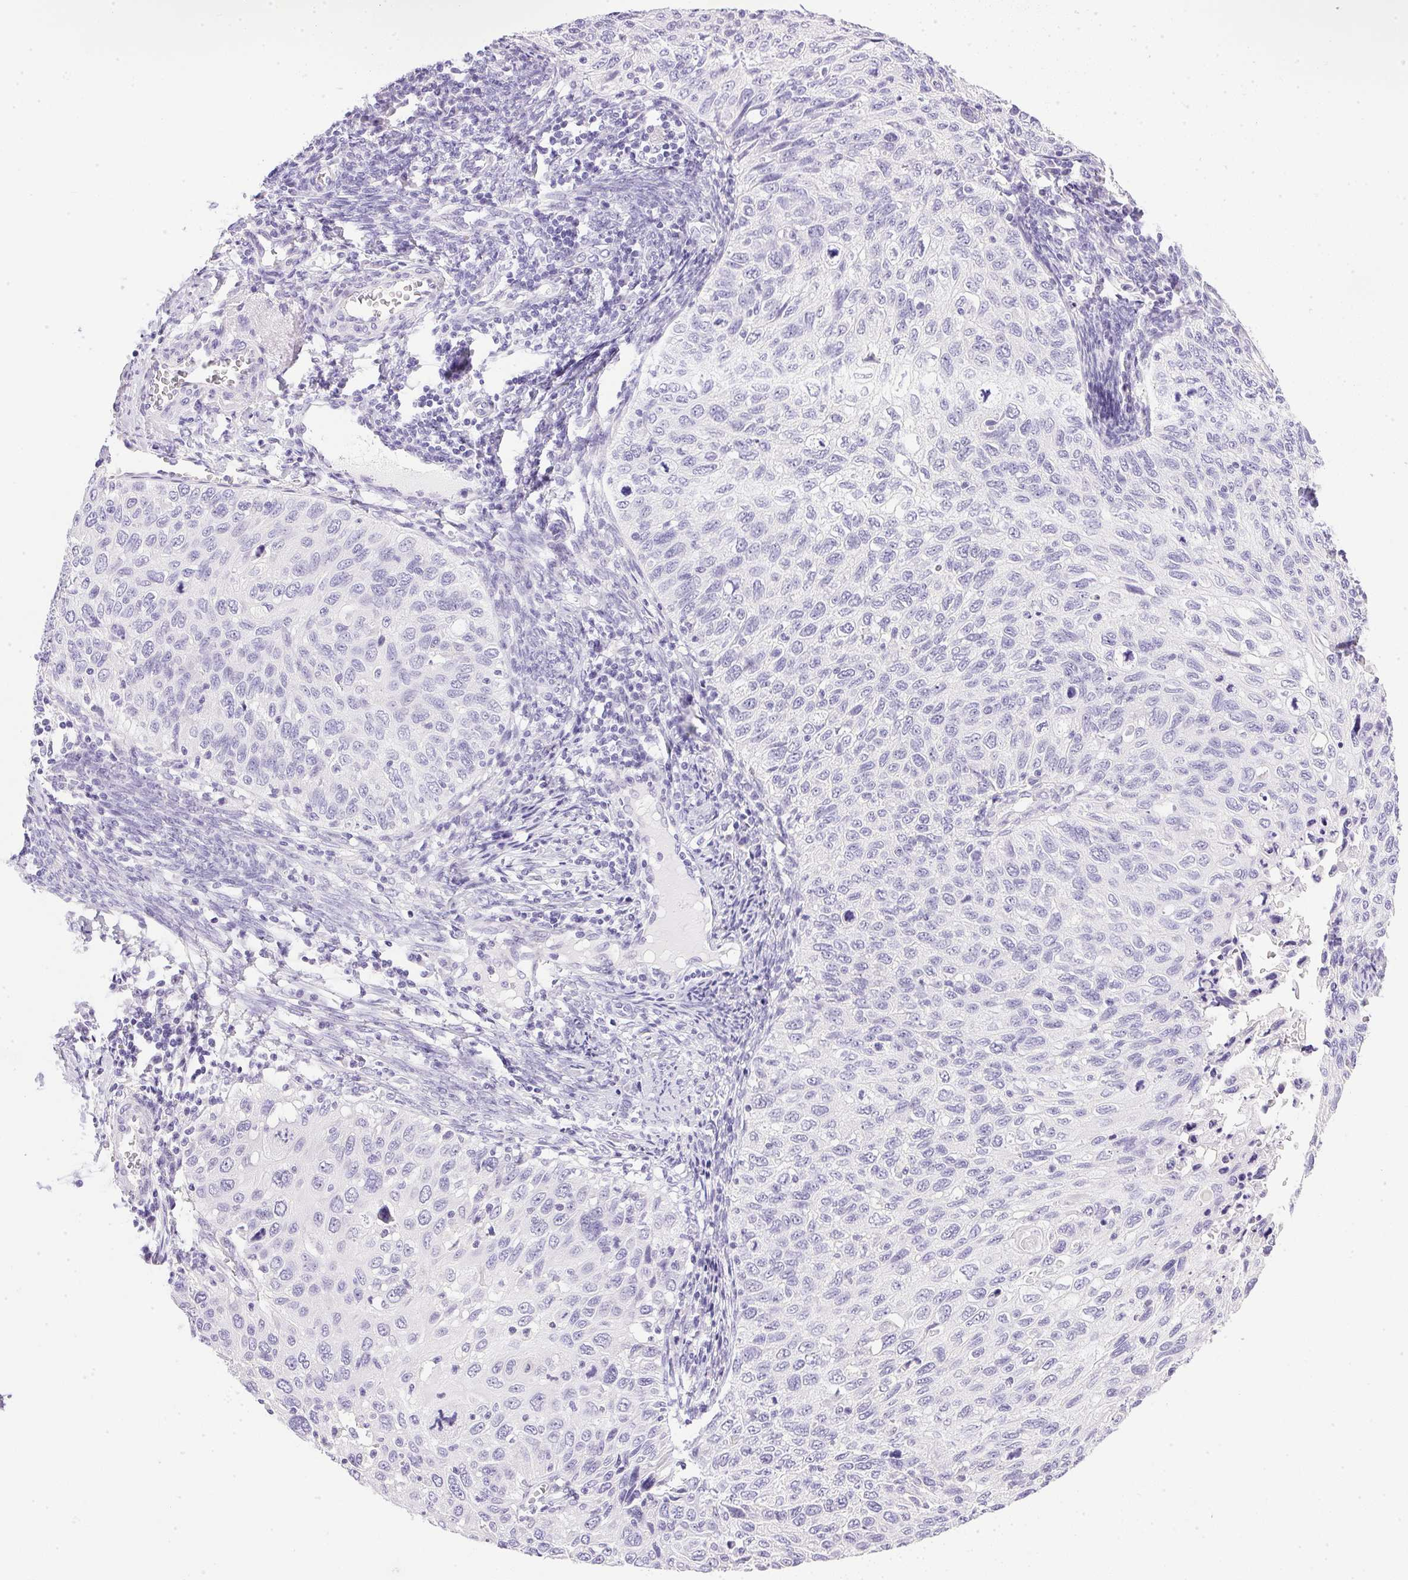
{"staining": {"intensity": "negative", "quantity": "none", "location": "none"}, "tissue": "cervical cancer", "cell_type": "Tumor cells", "image_type": "cancer", "snomed": [{"axis": "morphology", "description": "Squamous cell carcinoma, NOS"}, {"axis": "topography", "description": "Cervix"}], "caption": "Tumor cells show no significant protein positivity in cervical squamous cell carcinoma.", "gene": "ATP6V0A4", "patient": {"sex": "female", "age": 70}}